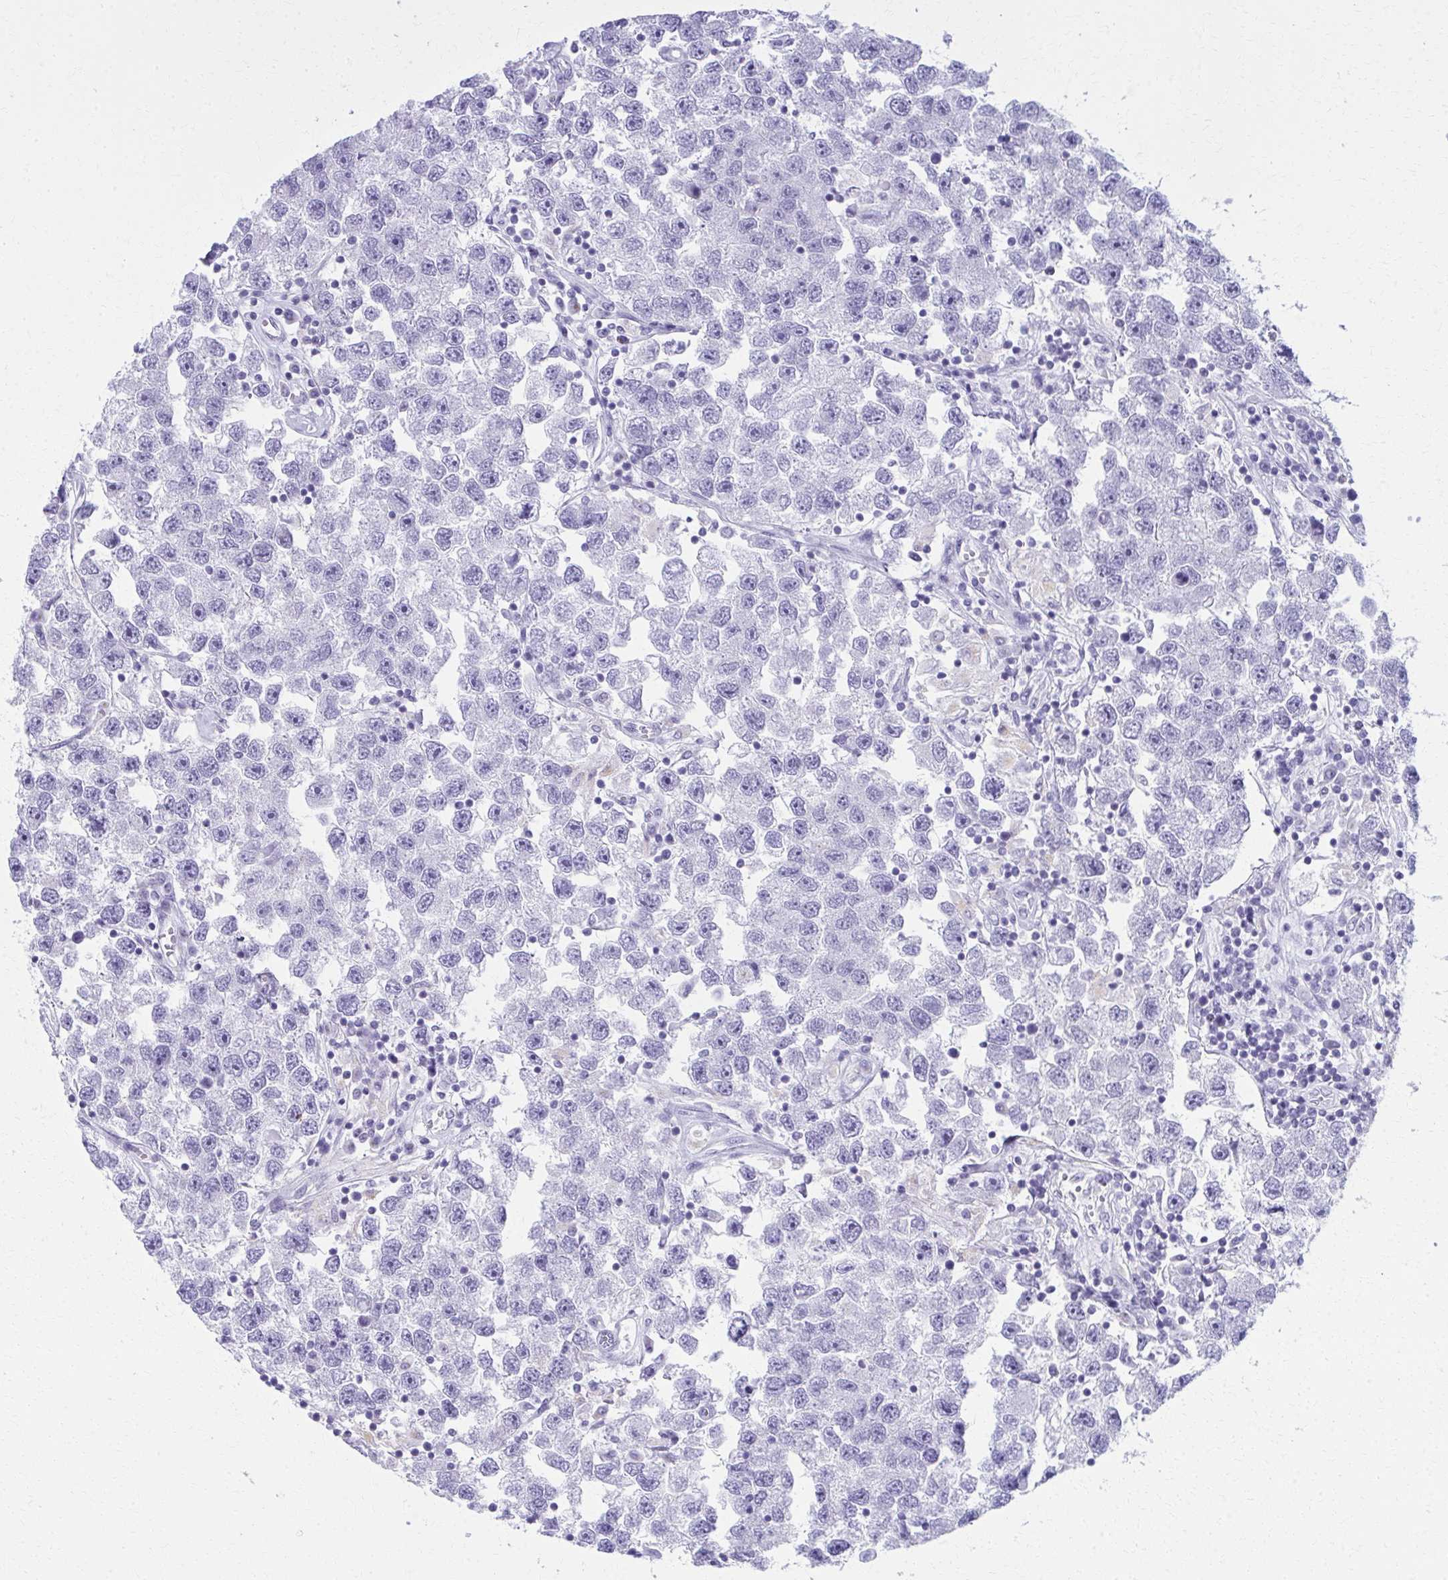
{"staining": {"intensity": "negative", "quantity": "none", "location": "none"}, "tissue": "testis cancer", "cell_type": "Tumor cells", "image_type": "cancer", "snomed": [{"axis": "morphology", "description": "Seminoma, NOS"}, {"axis": "topography", "description": "Testis"}], "caption": "Tumor cells show no significant expression in testis cancer (seminoma).", "gene": "SCLY", "patient": {"sex": "male", "age": 26}}